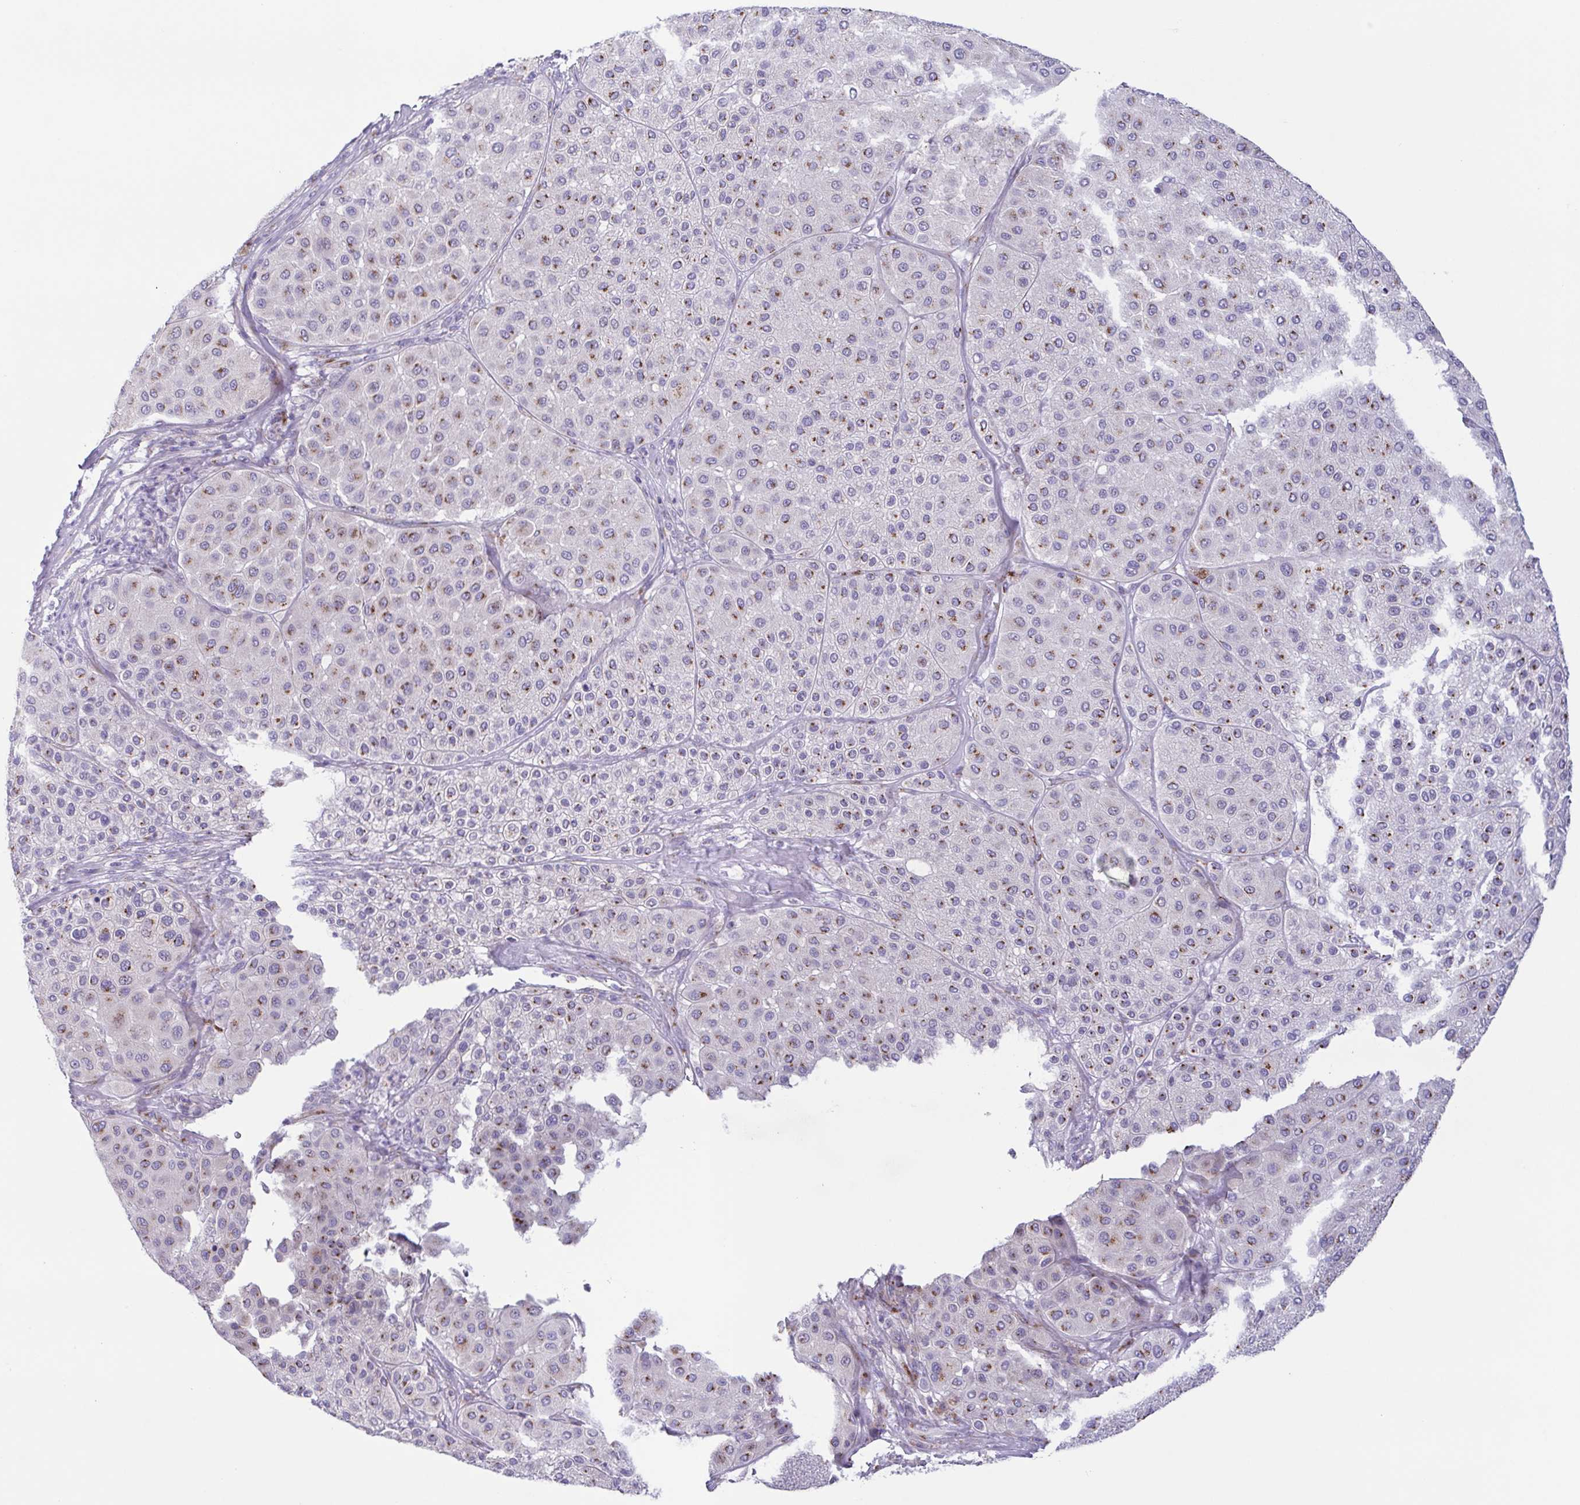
{"staining": {"intensity": "moderate", "quantity": "<25%", "location": "cytoplasmic/membranous"}, "tissue": "melanoma", "cell_type": "Tumor cells", "image_type": "cancer", "snomed": [{"axis": "morphology", "description": "Malignant melanoma, Metastatic site"}, {"axis": "topography", "description": "Smooth muscle"}], "caption": "A histopathology image of malignant melanoma (metastatic site) stained for a protein shows moderate cytoplasmic/membranous brown staining in tumor cells. The staining was performed using DAB to visualize the protein expression in brown, while the nuclei were stained in blue with hematoxylin (Magnification: 20x).", "gene": "COL17A1", "patient": {"sex": "male", "age": 41}}